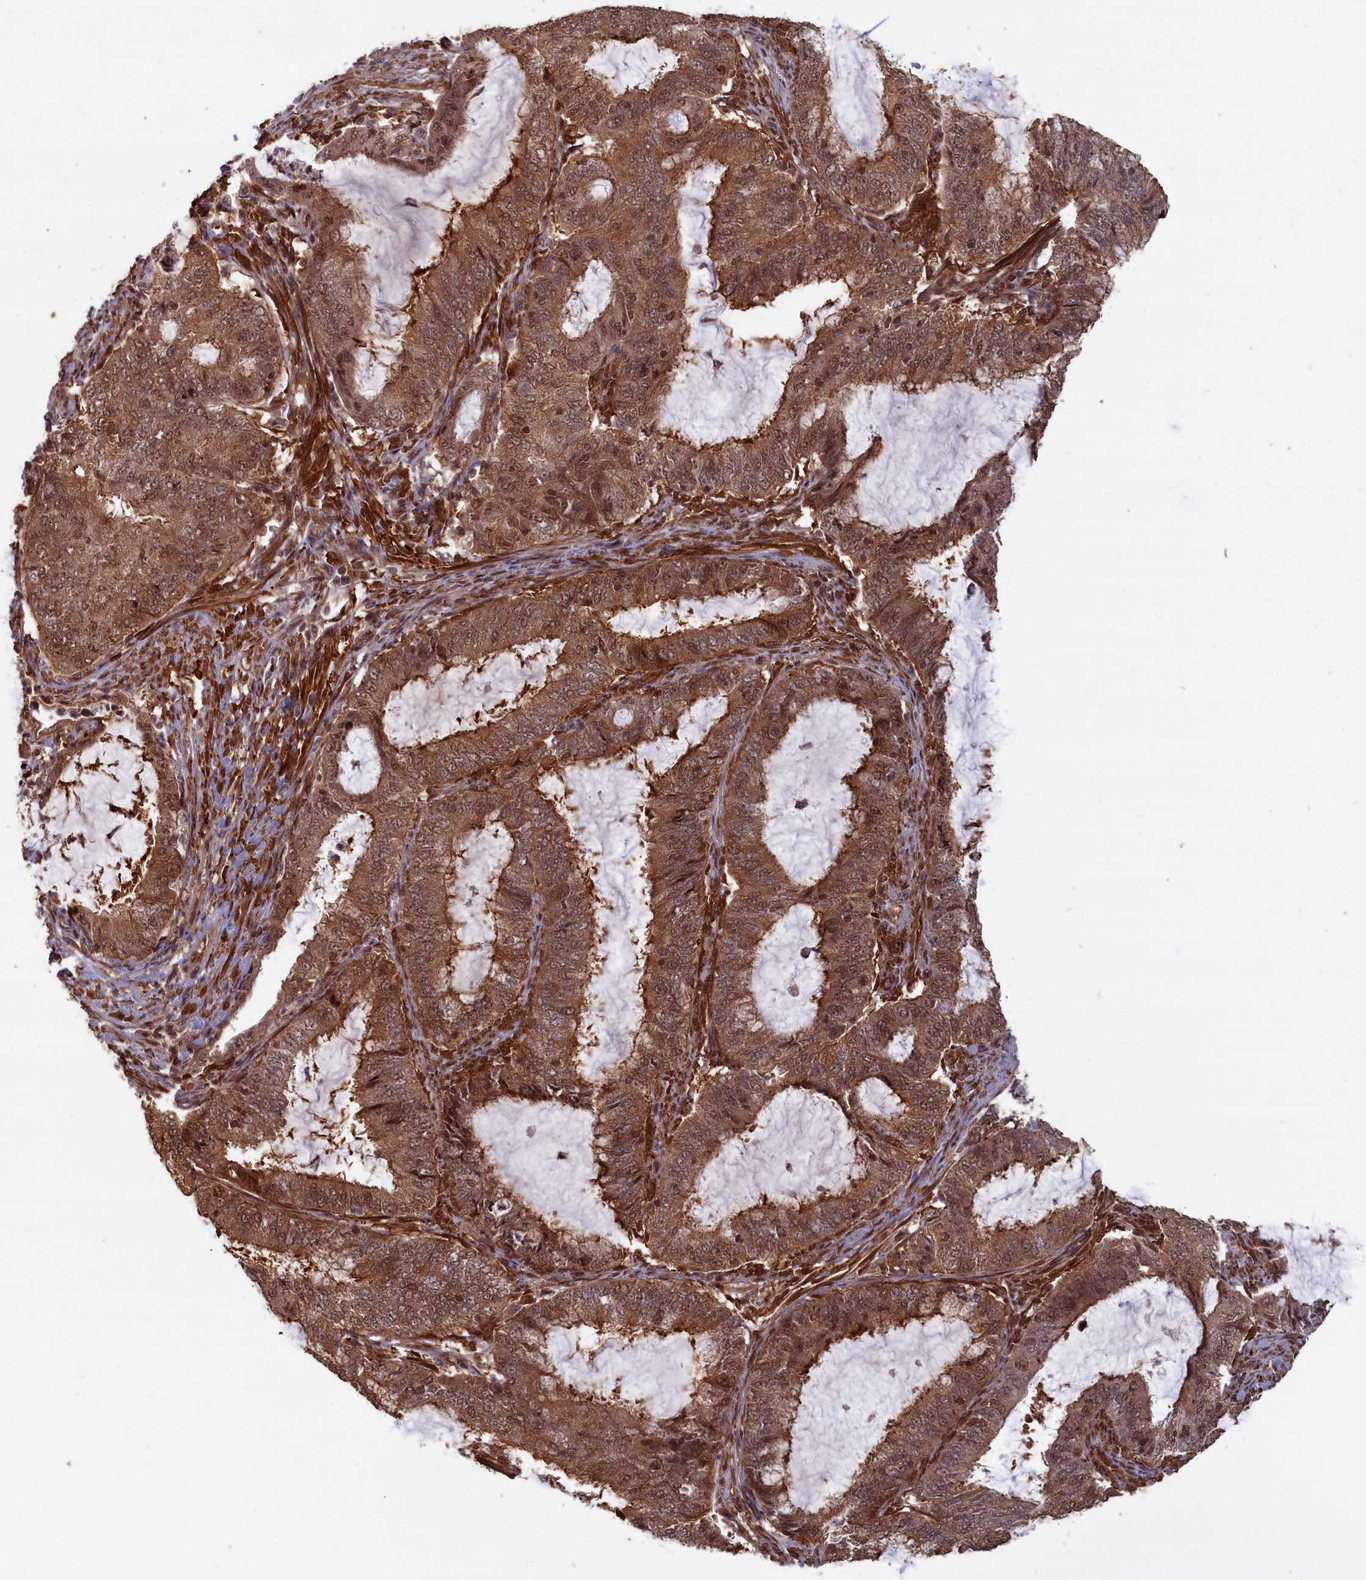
{"staining": {"intensity": "moderate", "quantity": ">75%", "location": "cytoplasmic/membranous,nuclear"}, "tissue": "endometrial cancer", "cell_type": "Tumor cells", "image_type": "cancer", "snomed": [{"axis": "morphology", "description": "Adenocarcinoma, NOS"}, {"axis": "topography", "description": "Endometrium"}], "caption": "A medium amount of moderate cytoplasmic/membranous and nuclear expression is identified in approximately >75% of tumor cells in endometrial adenocarcinoma tissue.", "gene": "HIF3A", "patient": {"sex": "female", "age": 51}}